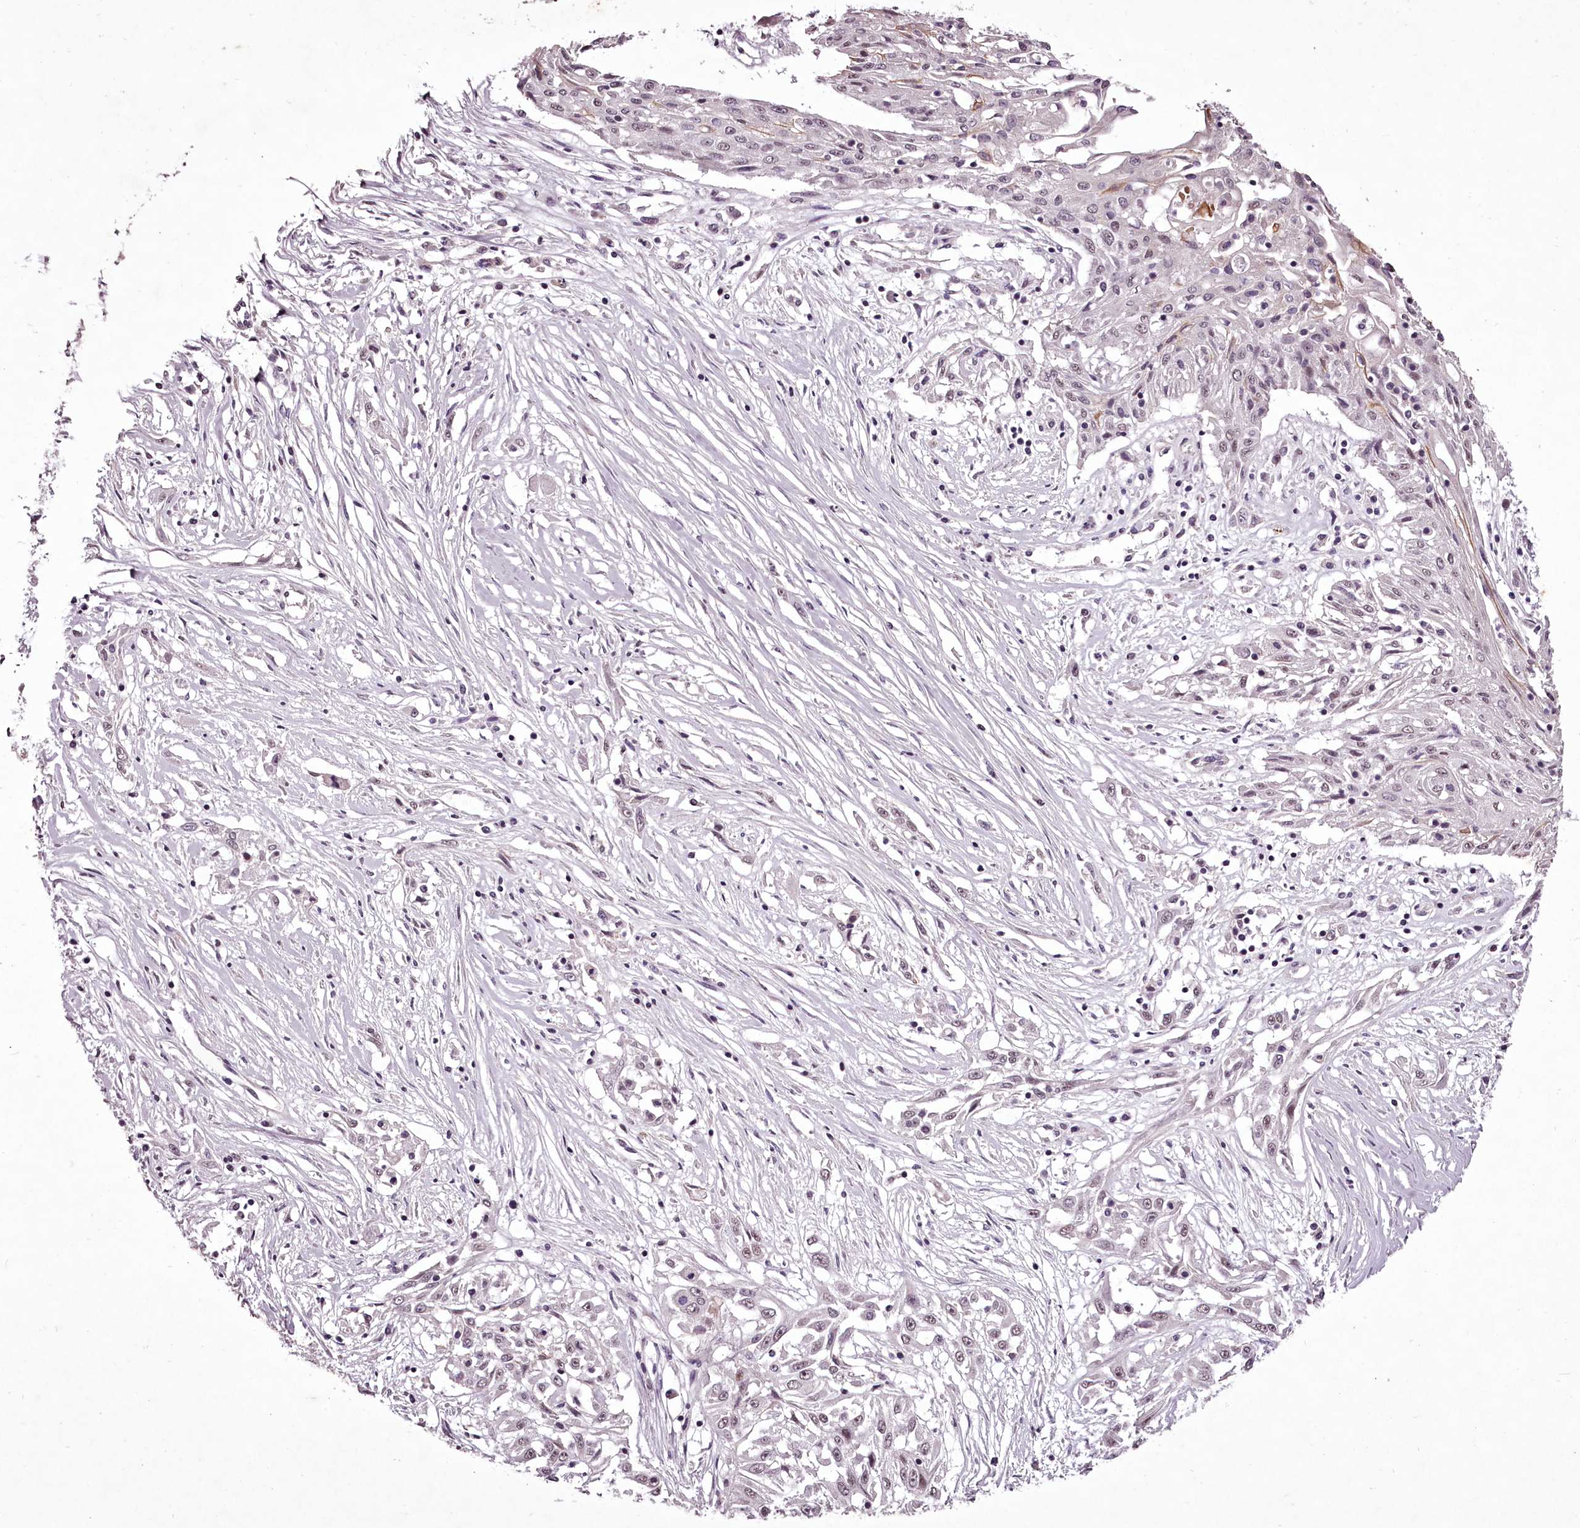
{"staining": {"intensity": "negative", "quantity": "none", "location": "none"}, "tissue": "skin cancer", "cell_type": "Tumor cells", "image_type": "cancer", "snomed": [{"axis": "morphology", "description": "Squamous cell carcinoma, NOS"}, {"axis": "morphology", "description": "Squamous cell carcinoma, metastatic, NOS"}, {"axis": "topography", "description": "Skin"}, {"axis": "topography", "description": "Lymph node"}], "caption": "This micrograph is of skin metastatic squamous cell carcinoma stained with immunohistochemistry to label a protein in brown with the nuclei are counter-stained blue. There is no positivity in tumor cells.", "gene": "C1orf56", "patient": {"sex": "male", "age": 75}}